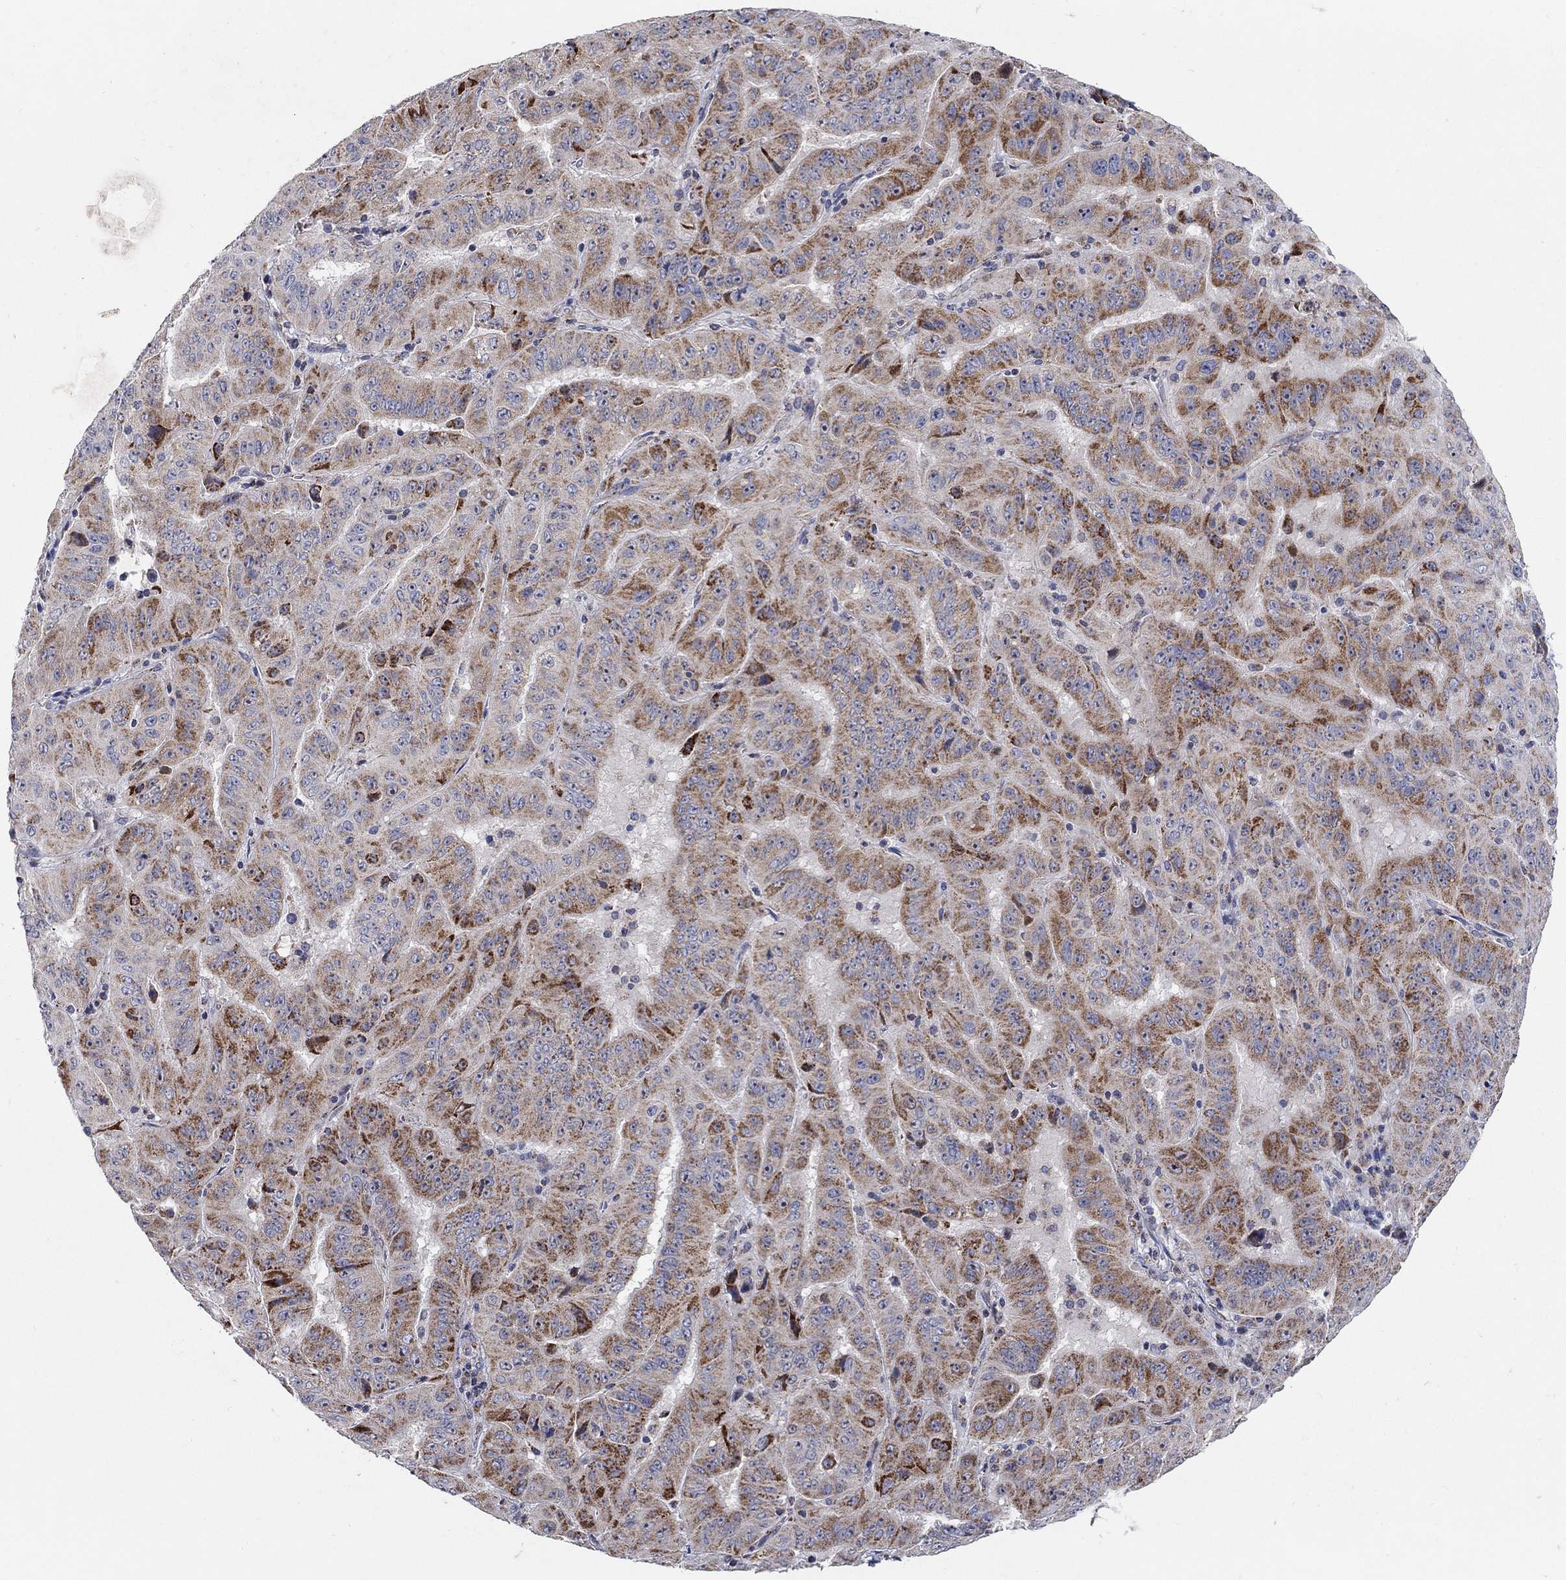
{"staining": {"intensity": "moderate", "quantity": "25%-75%", "location": "cytoplasmic/membranous"}, "tissue": "pancreatic cancer", "cell_type": "Tumor cells", "image_type": "cancer", "snomed": [{"axis": "morphology", "description": "Adenocarcinoma, NOS"}, {"axis": "topography", "description": "Pancreas"}], "caption": "Pancreatic cancer (adenocarcinoma) stained for a protein (brown) shows moderate cytoplasmic/membranous positive staining in about 25%-75% of tumor cells.", "gene": "HMX2", "patient": {"sex": "male", "age": 63}}